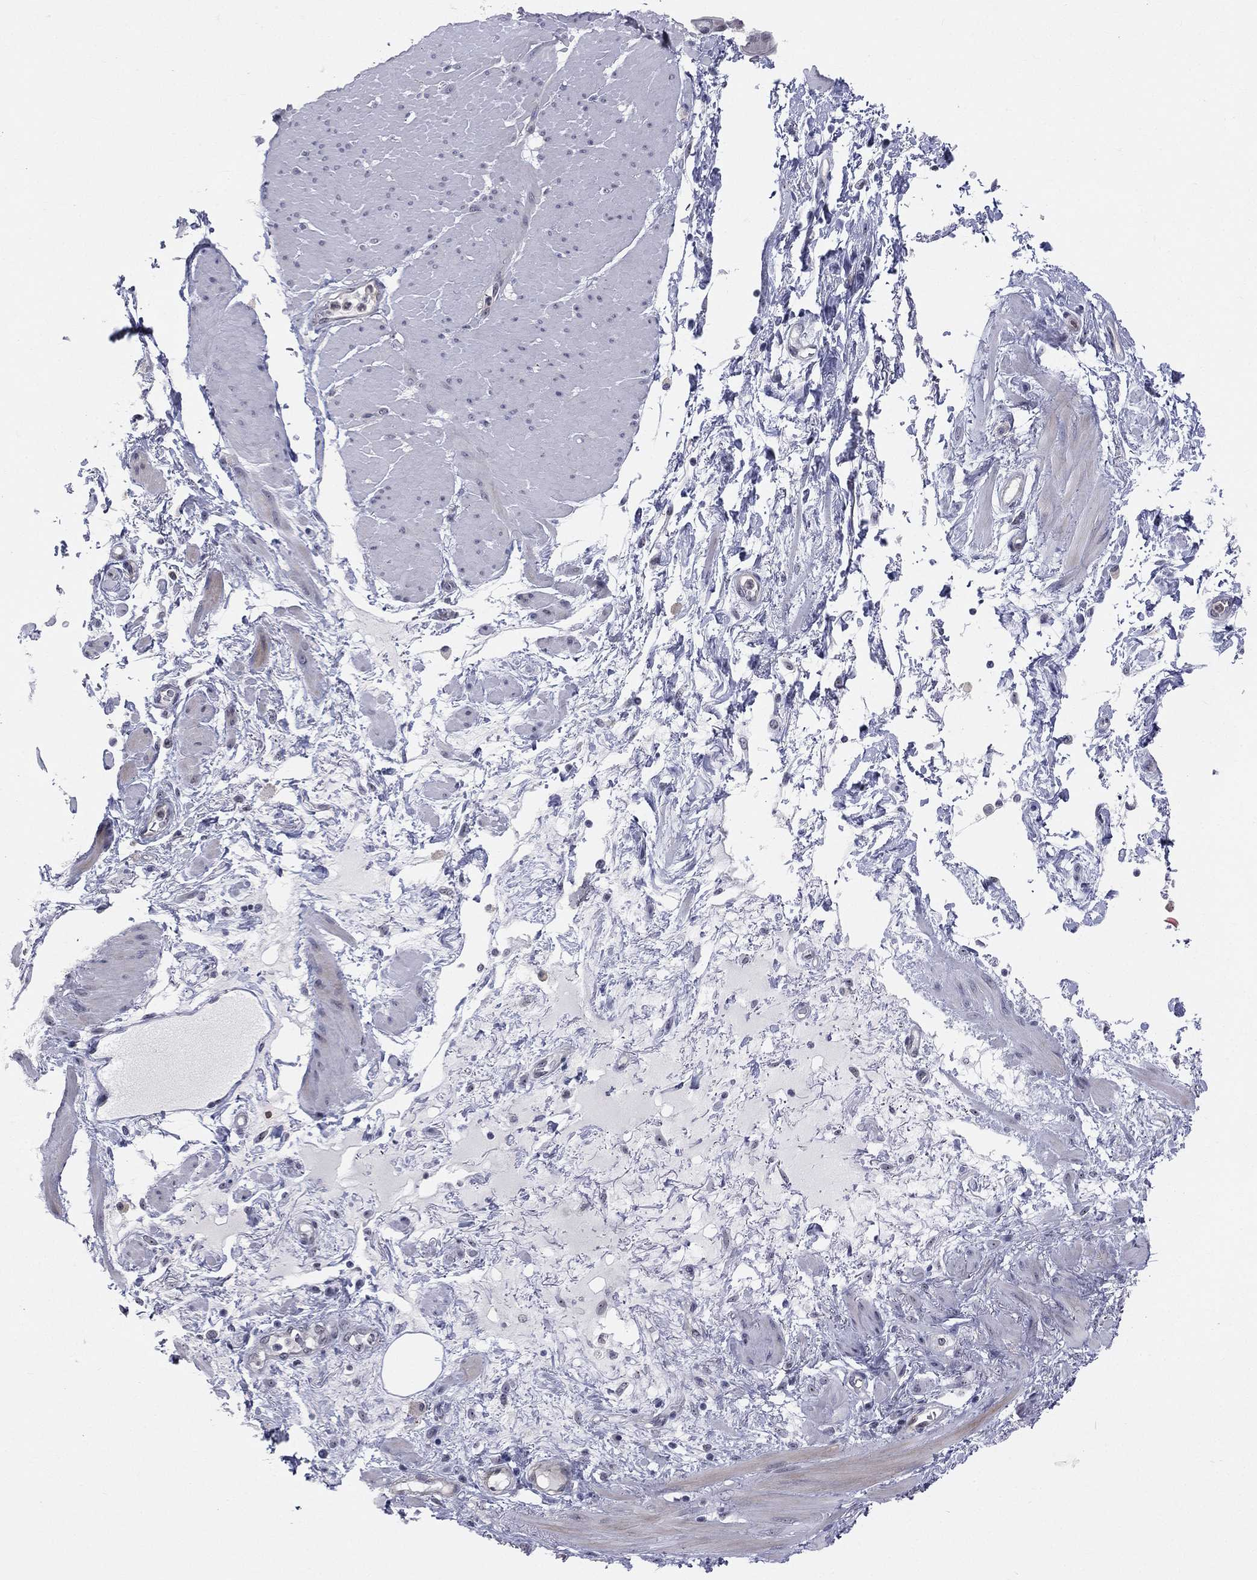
{"staining": {"intensity": "negative", "quantity": "none", "location": "none"}, "tissue": "smooth muscle", "cell_type": "Smooth muscle cells", "image_type": "normal", "snomed": [{"axis": "morphology", "description": "Normal tissue, NOS"}, {"axis": "topography", "description": "Smooth muscle"}, {"axis": "topography", "description": "Anal"}], "caption": "Immunohistochemistry (IHC) photomicrograph of unremarkable human smooth muscle stained for a protein (brown), which displays no positivity in smooth muscle cells.", "gene": "CD22", "patient": {"sex": "male", "age": 83}}